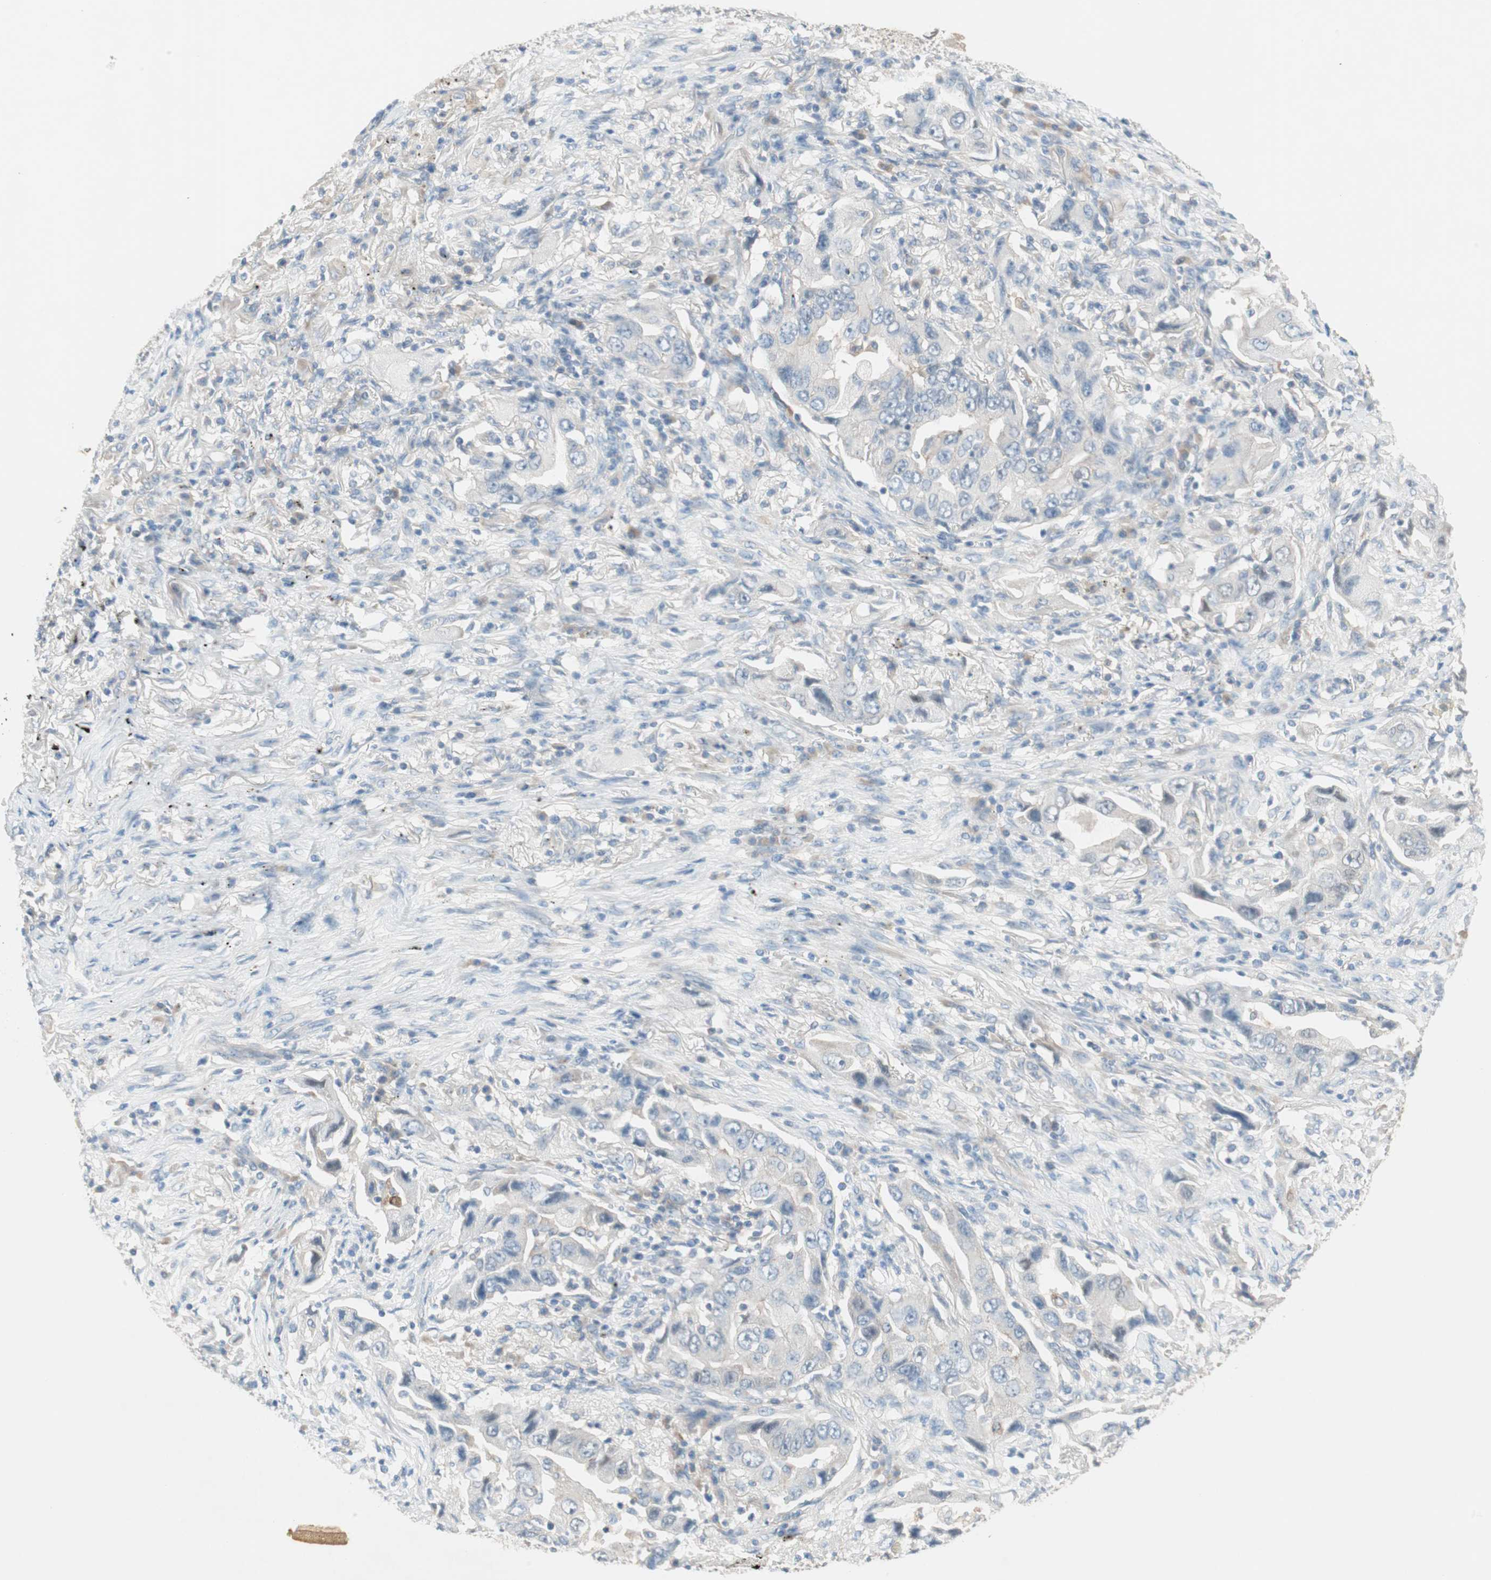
{"staining": {"intensity": "negative", "quantity": "none", "location": "none"}, "tissue": "lung cancer", "cell_type": "Tumor cells", "image_type": "cancer", "snomed": [{"axis": "morphology", "description": "Adenocarcinoma, NOS"}, {"axis": "topography", "description": "Lung"}], "caption": "The image exhibits no staining of tumor cells in lung cancer (adenocarcinoma). The staining is performed using DAB brown chromogen with nuclei counter-stained in using hematoxylin.", "gene": "GLUL", "patient": {"sex": "female", "age": 65}}